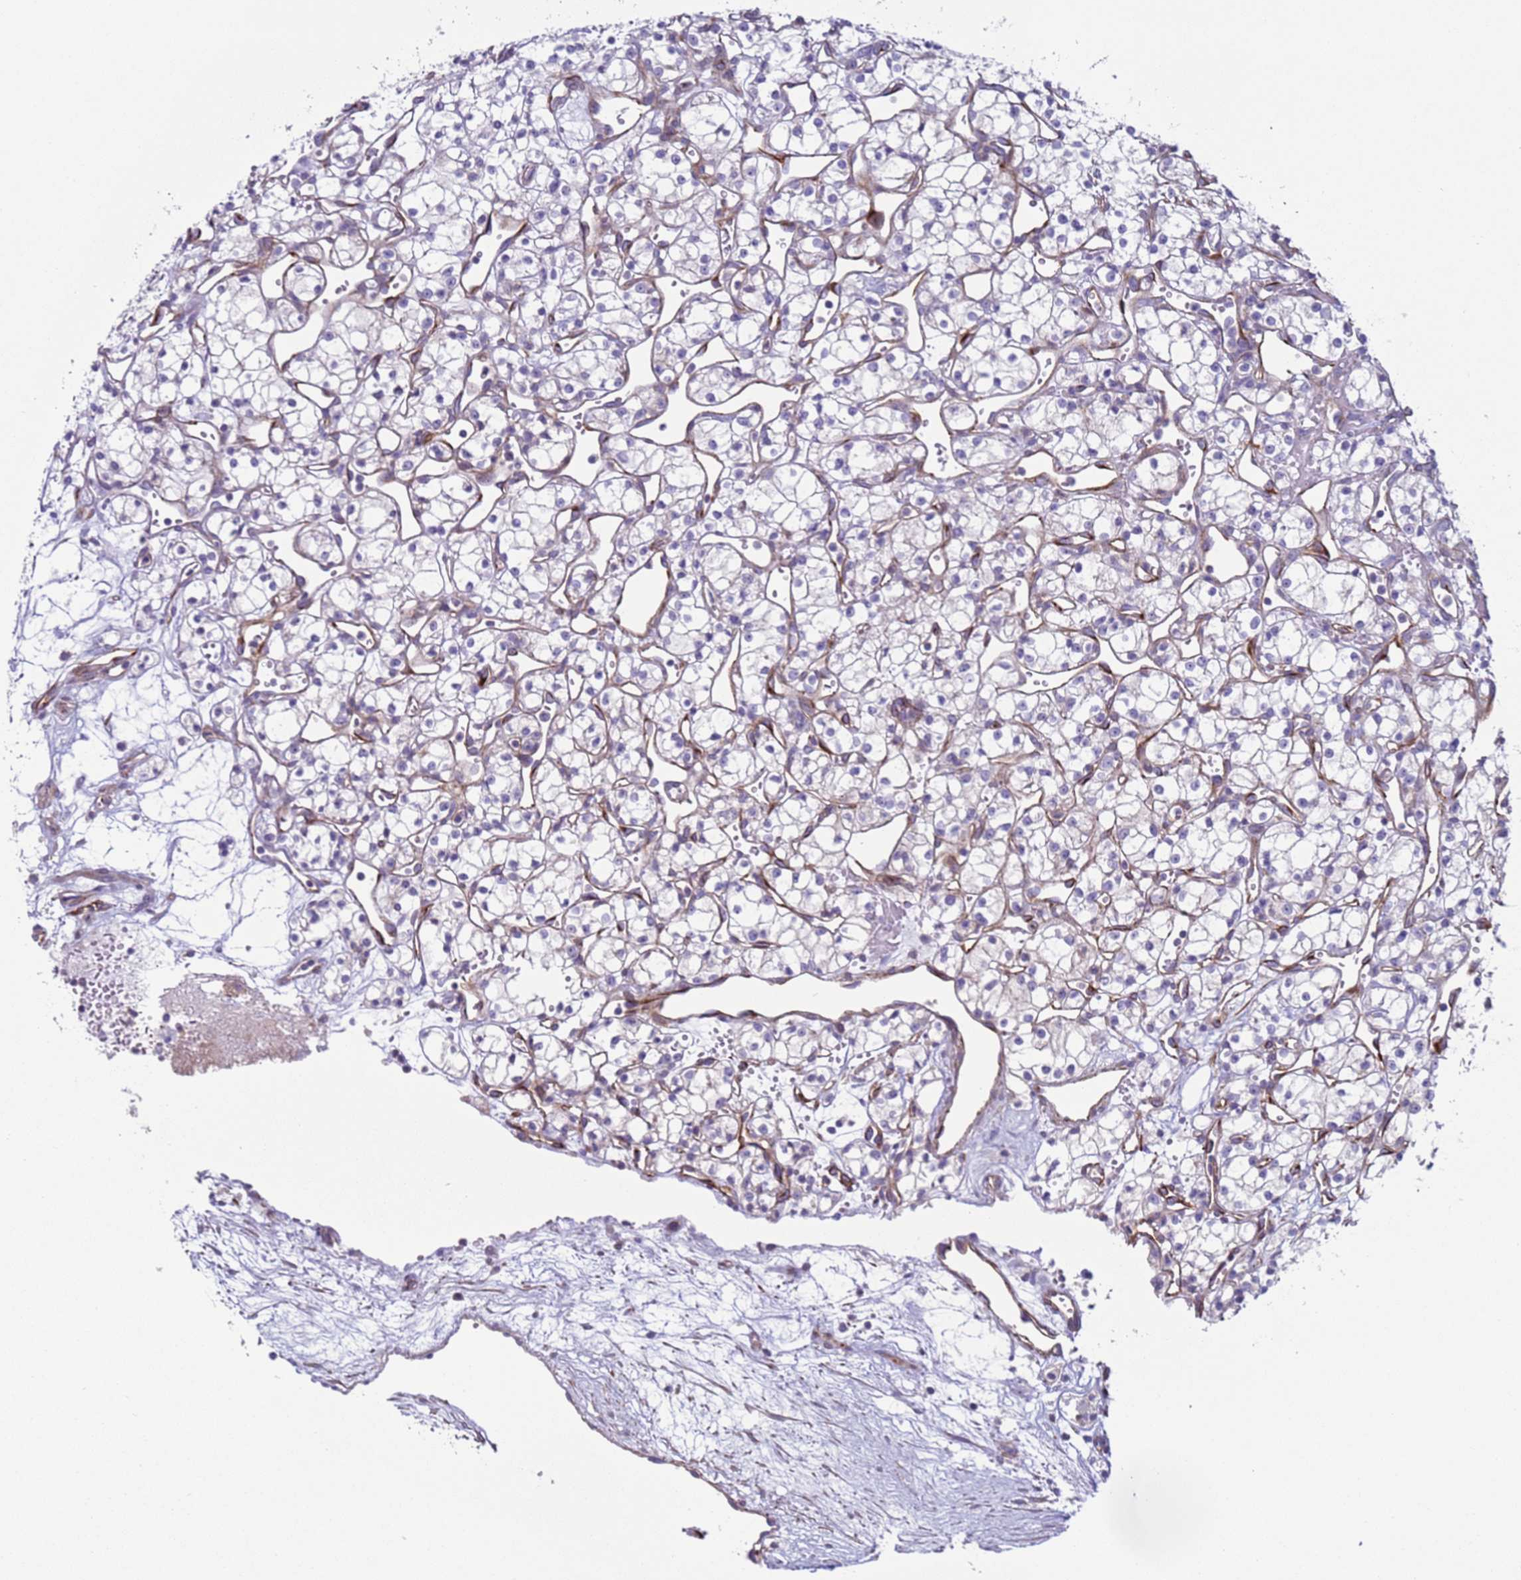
{"staining": {"intensity": "negative", "quantity": "none", "location": "none"}, "tissue": "renal cancer", "cell_type": "Tumor cells", "image_type": "cancer", "snomed": [{"axis": "morphology", "description": "Adenocarcinoma, NOS"}, {"axis": "topography", "description": "Kidney"}], "caption": "This image is of adenocarcinoma (renal) stained with immunohistochemistry (IHC) to label a protein in brown with the nuclei are counter-stained blue. There is no expression in tumor cells.", "gene": "HEATR1", "patient": {"sex": "male", "age": 59}}